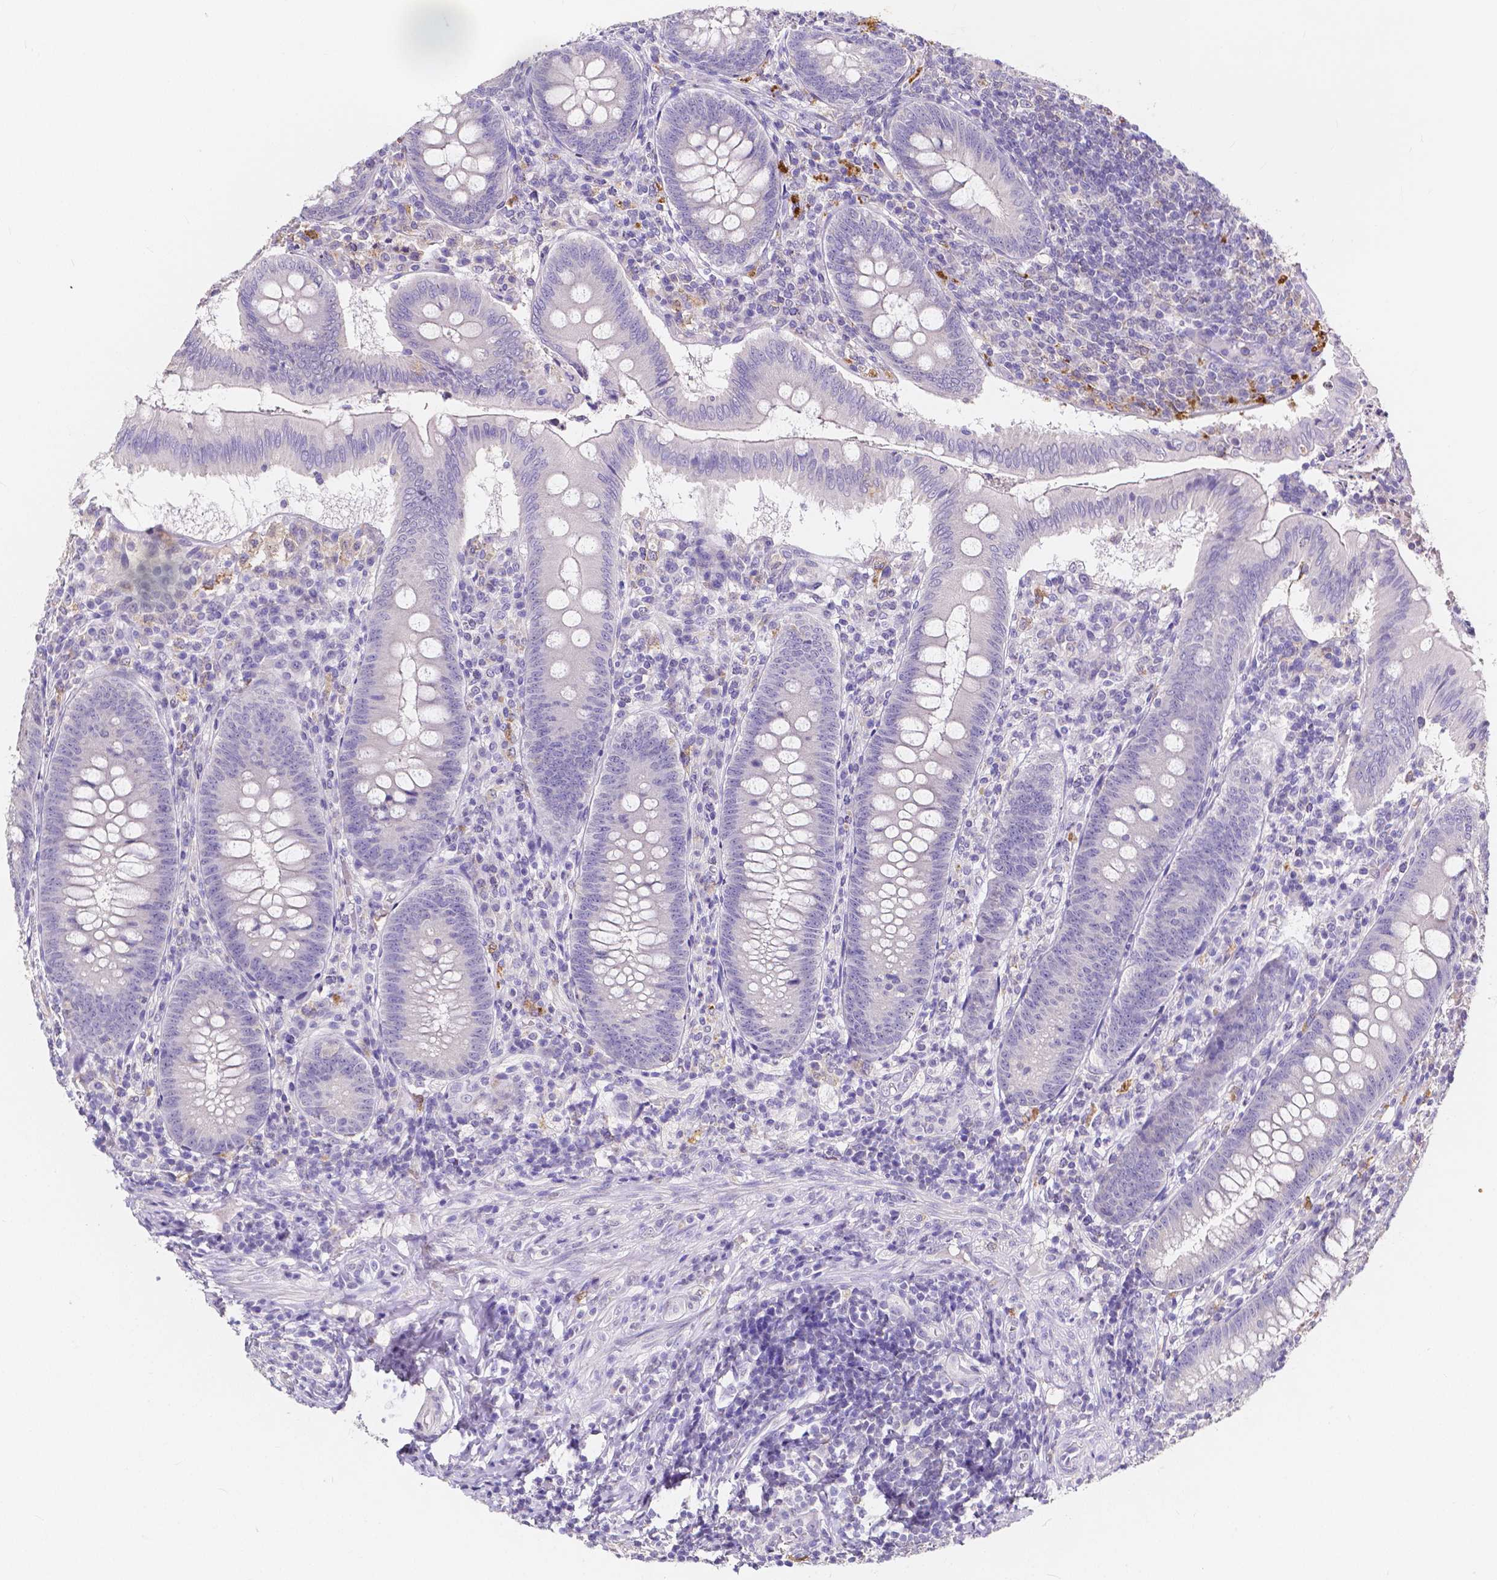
{"staining": {"intensity": "negative", "quantity": "none", "location": "none"}, "tissue": "appendix", "cell_type": "Glandular cells", "image_type": "normal", "snomed": [{"axis": "morphology", "description": "Normal tissue, NOS"}, {"axis": "morphology", "description": "Inflammation, NOS"}, {"axis": "topography", "description": "Appendix"}], "caption": "Normal appendix was stained to show a protein in brown. There is no significant staining in glandular cells.", "gene": "ACP5", "patient": {"sex": "male", "age": 16}}